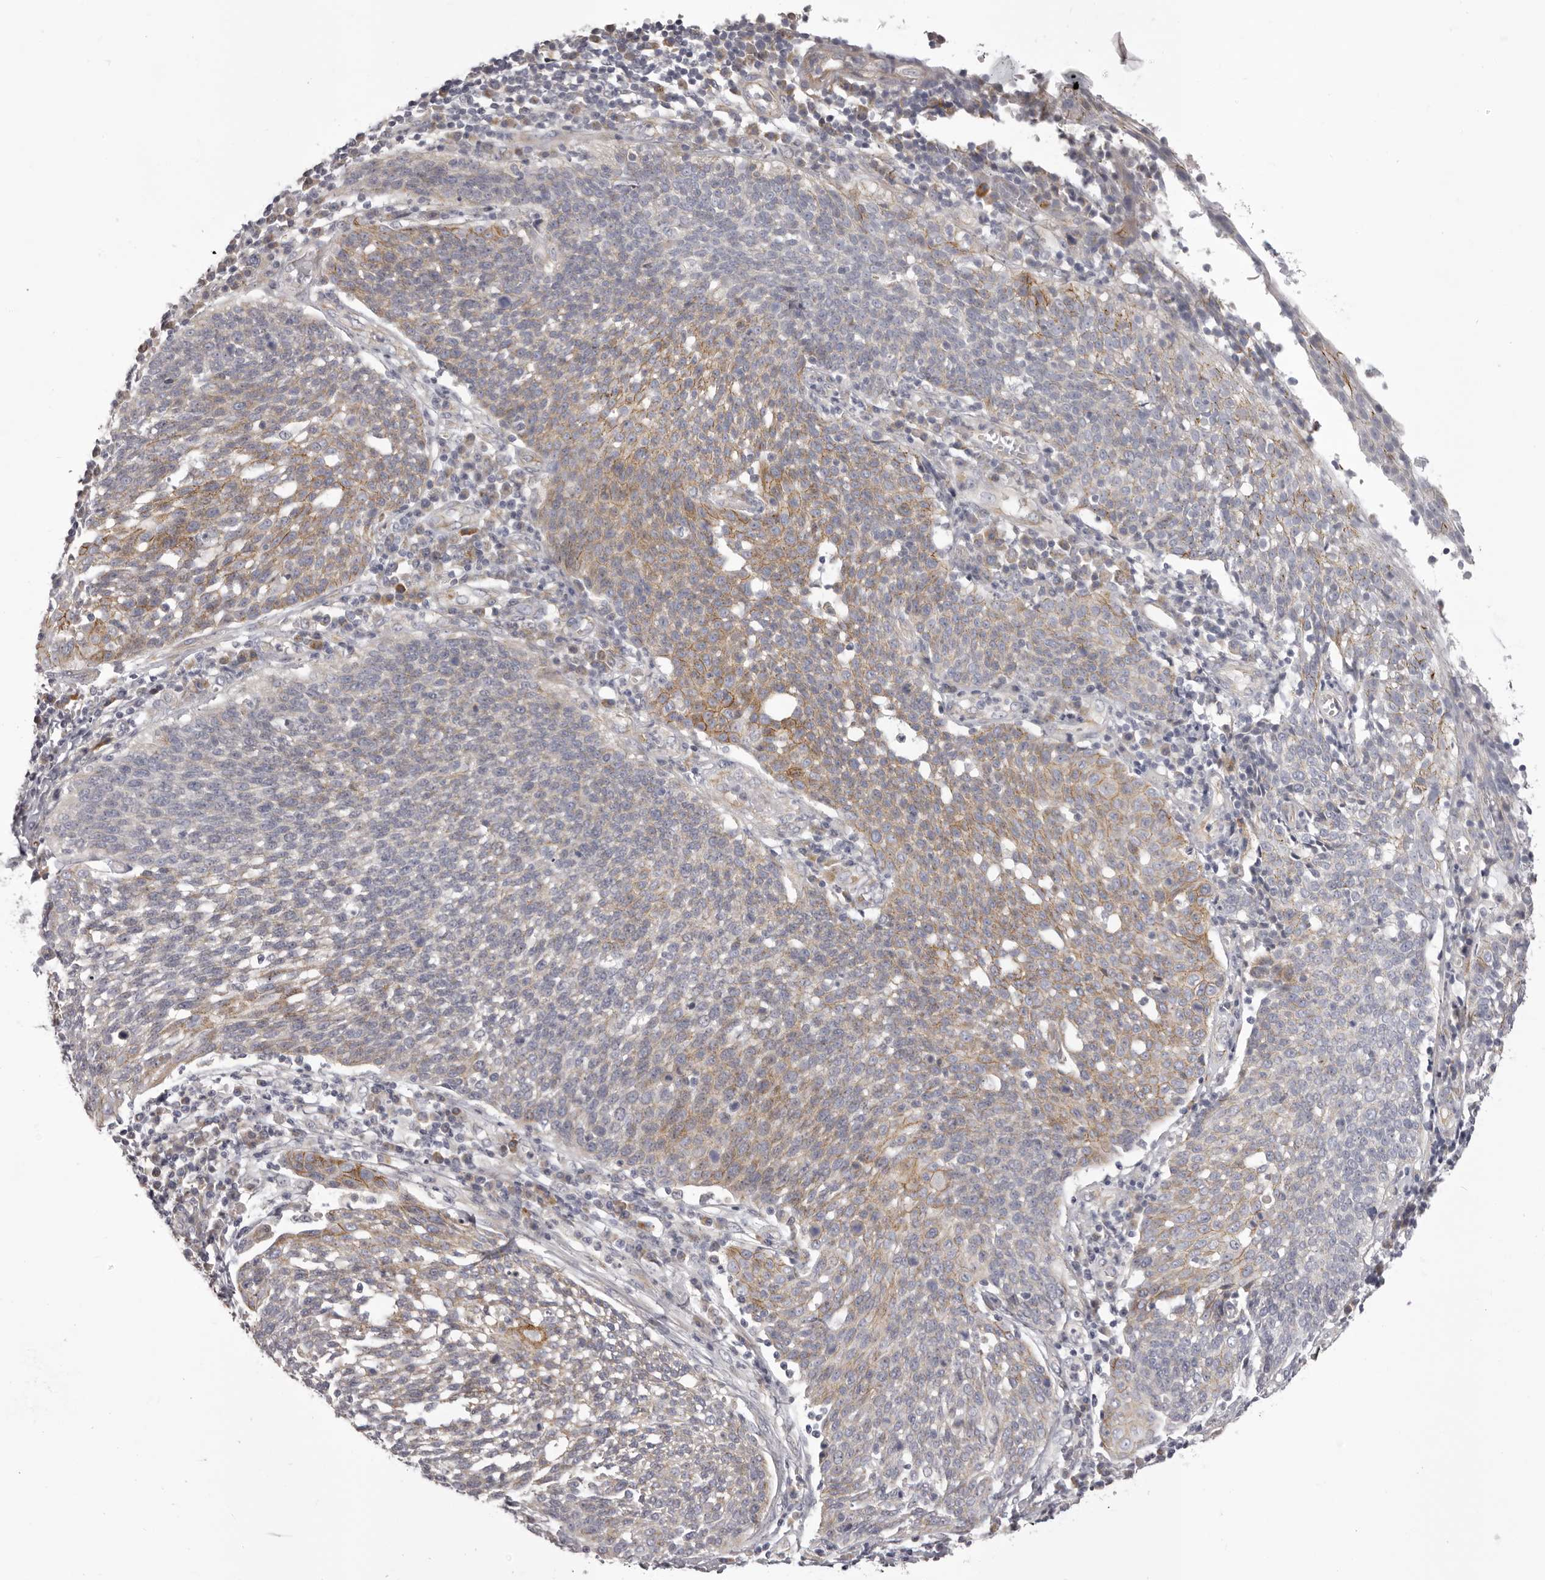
{"staining": {"intensity": "moderate", "quantity": "<25%", "location": "cytoplasmic/membranous"}, "tissue": "cervical cancer", "cell_type": "Tumor cells", "image_type": "cancer", "snomed": [{"axis": "morphology", "description": "Squamous cell carcinoma, NOS"}, {"axis": "topography", "description": "Cervix"}], "caption": "Cervical squamous cell carcinoma stained with IHC demonstrates moderate cytoplasmic/membranous expression in about <25% of tumor cells.", "gene": "OTUD3", "patient": {"sex": "female", "age": 34}}